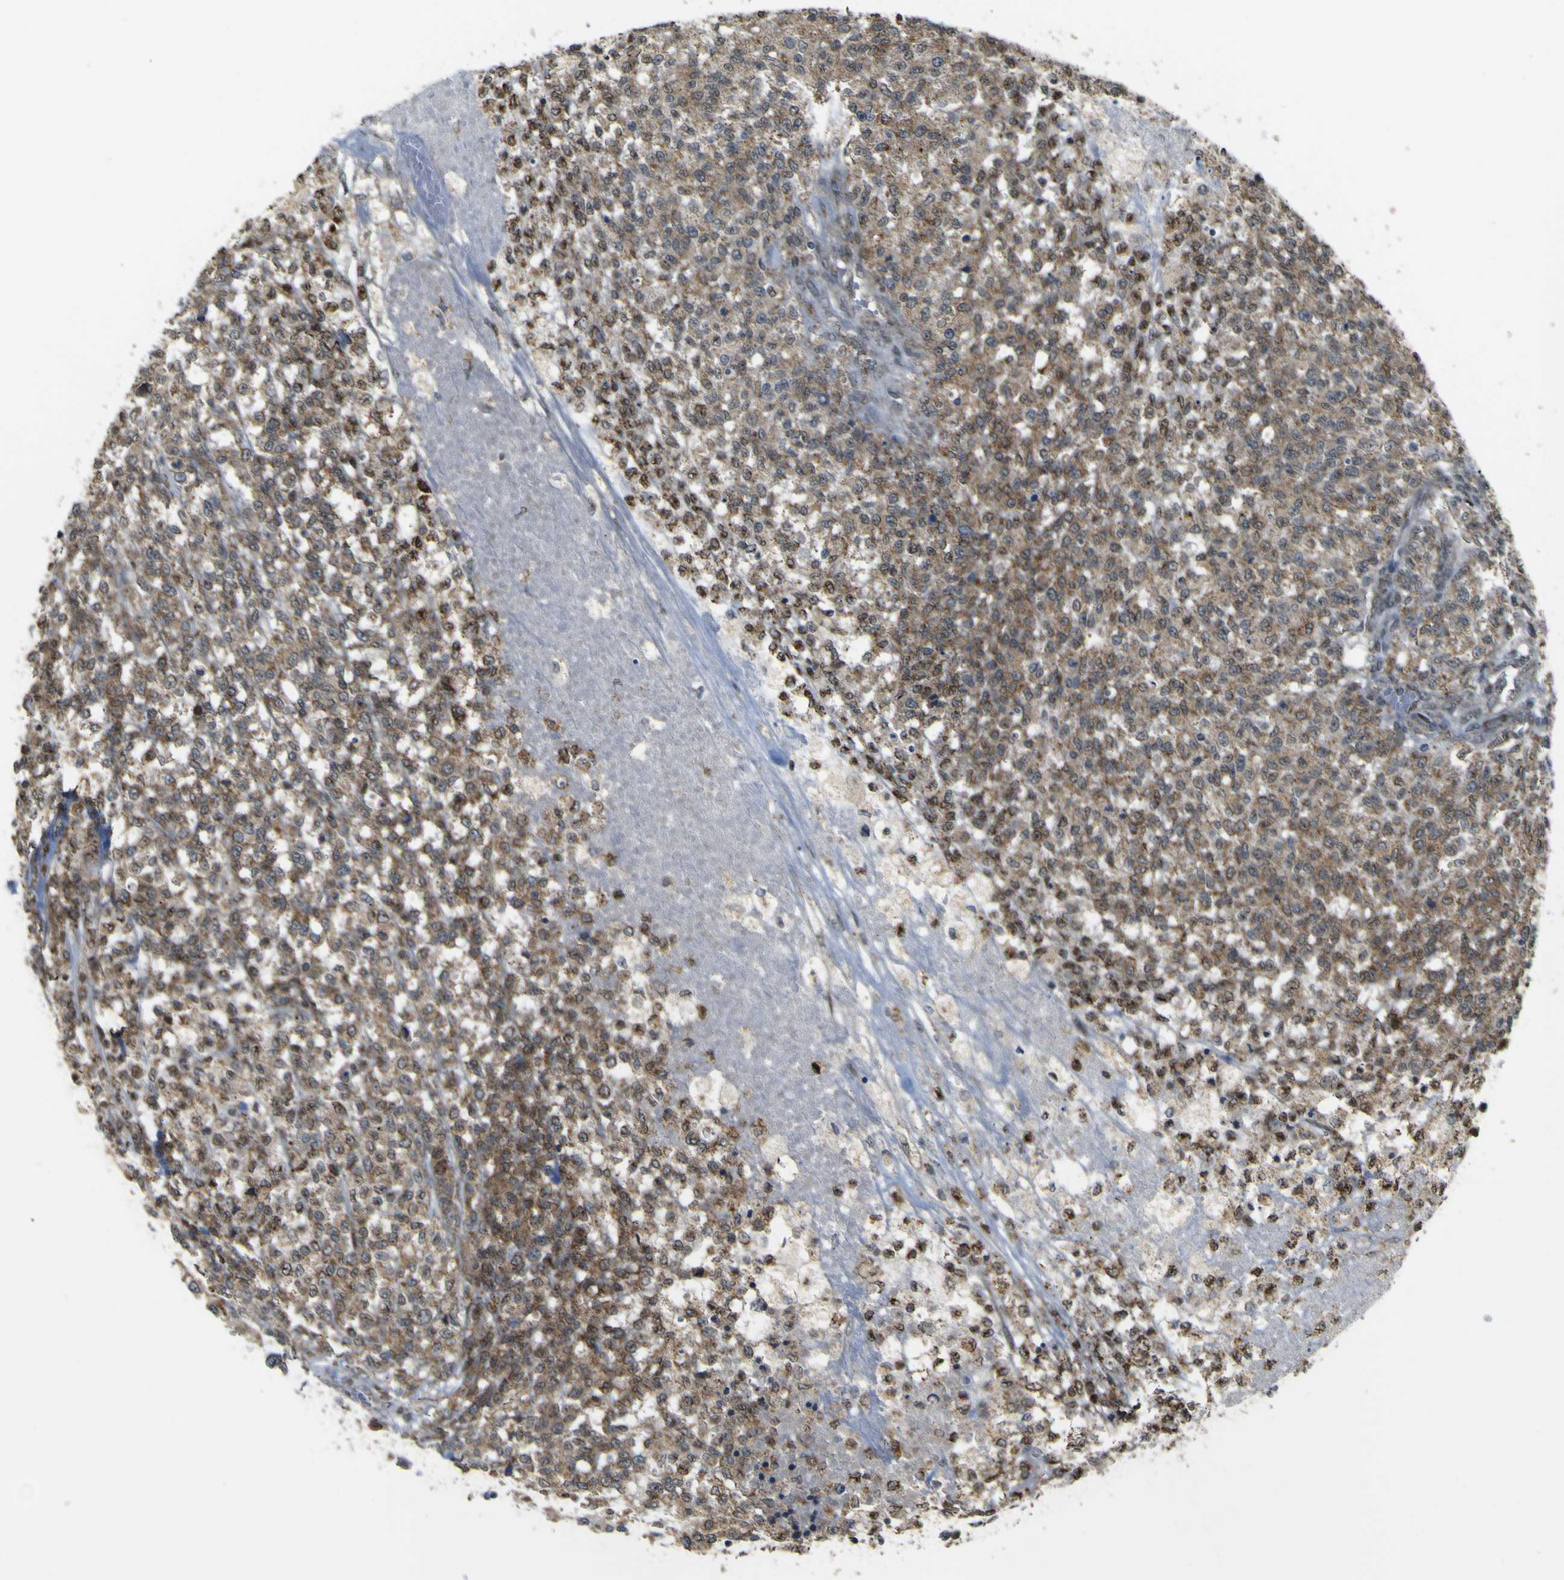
{"staining": {"intensity": "moderate", "quantity": ">75%", "location": "cytoplasmic/membranous"}, "tissue": "testis cancer", "cell_type": "Tumor cells", "image_type": "cancer", "snomed": [{"axis": "morphology", "description": "Seminoma, NOS"}, {"axis": "topography", "description": "Testis"}], "caption": "Immunohistochemical staining of testis seminoma shows medium levels of moderate cytoplasmic/membranous protein staining in approximately >75% of tumor cells. (Brightfield microscopy of DAB IHC at high magnification).", "gene": "ACBD5", "patient": {"sex": "male", "age": 59}}